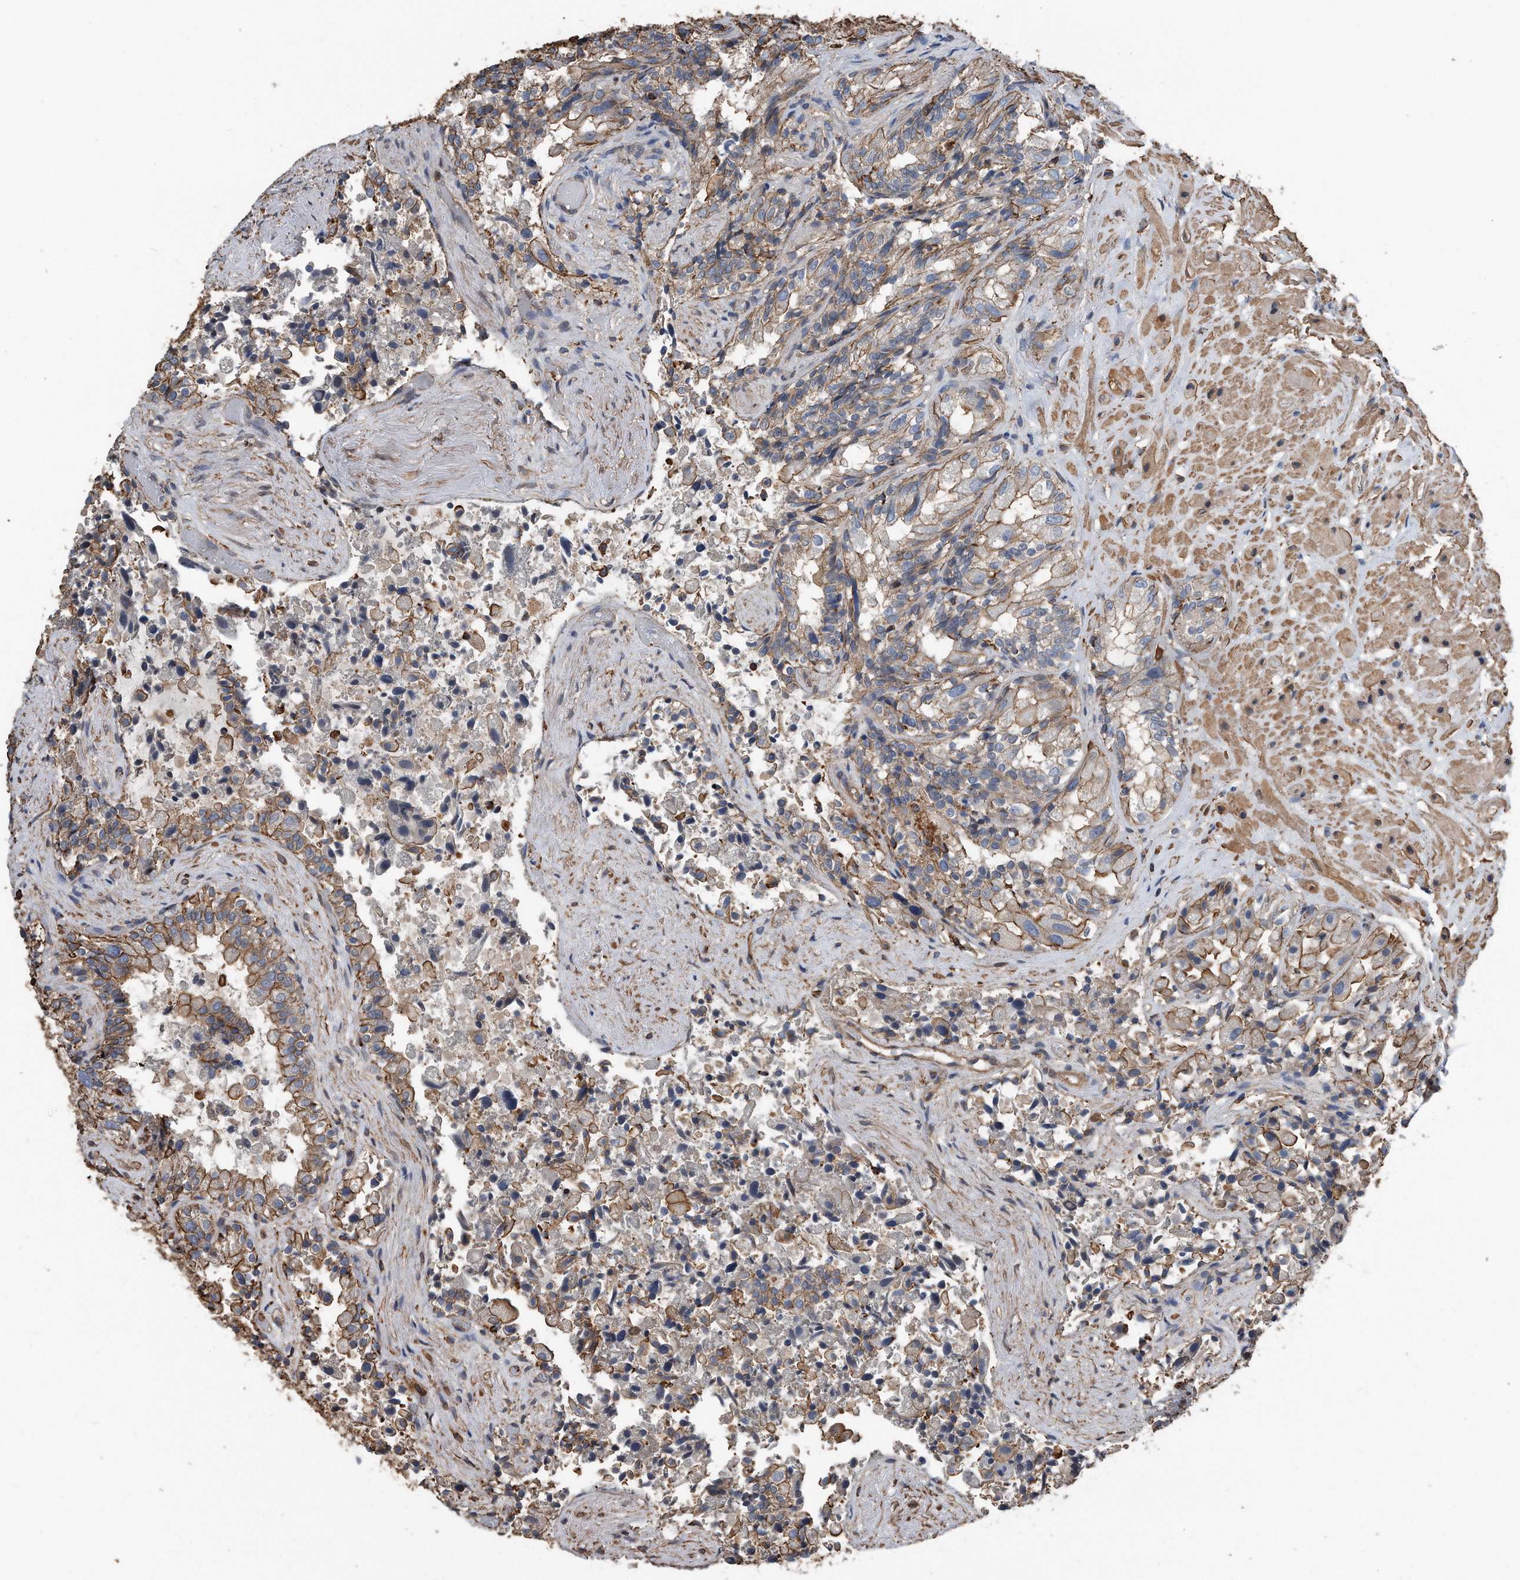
{"staining": {"intensity": "moderate", "quantity": ">75%", "location": "cytoplasmic/membranous"}, "tissue": "seminal vesicle", "cell_type": "Glandular cells", "image_type": "normal", "snomed": [{"axis": "morphology", "description": "Normal tissue, NOS"}, {"axis": "topography", "description": "Seminal veicle"}, {"axis": "topography", "description": "Peripheral nerve tissue"}], "caption": "Seminal vesicle stained with a brown dye reveals moderate cytoplasmic/membranous positive positivity in approximately >75% of glandular cells.", "gene": "RSPO3", "patient": {"sex": "male", "age": 63}}